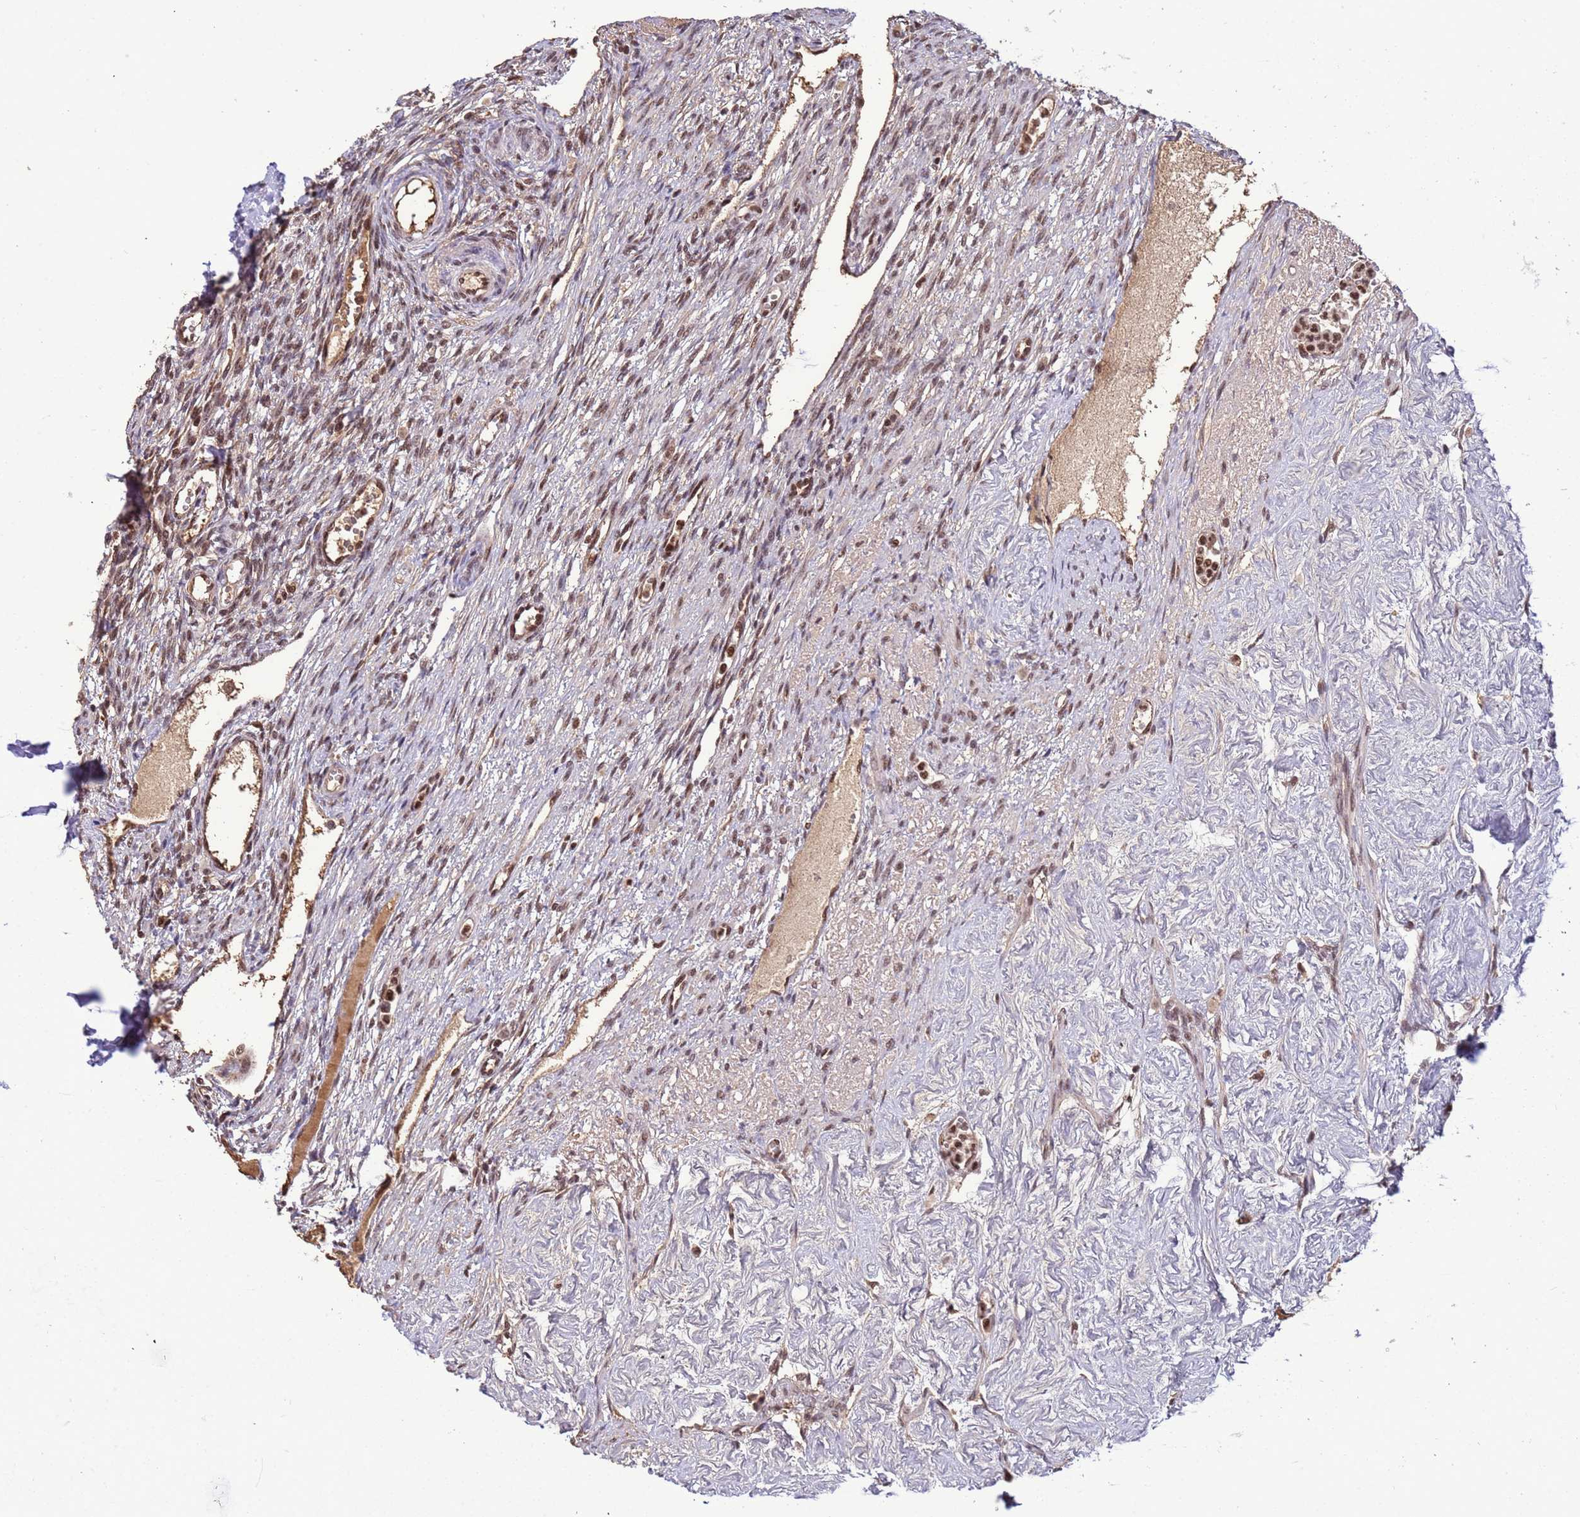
{"staining": {"intensity": "moderate", "quantity": ">75%", "location": "nuclear"}, "tissue": "ovary", "cell_type": "Ovarian stroma cells", "image_type": "normal", "snomed": [{"axis": "morphology", "description": "Normal tissue, NOS"}, {"axis": "morphology", "description": "Cyst, NOS"}, {"axis": "topography", "description": "Ovary"}], "caption": "A brown stain shows moderate nuclear staining of a protein in ovarian stroma cells of unremarkable human ovary. The protein of interest is shown in brown color, while the nuclei are stained blue.", "gene": "SRRT", "patient": {"sex": "female", "age": 33}}